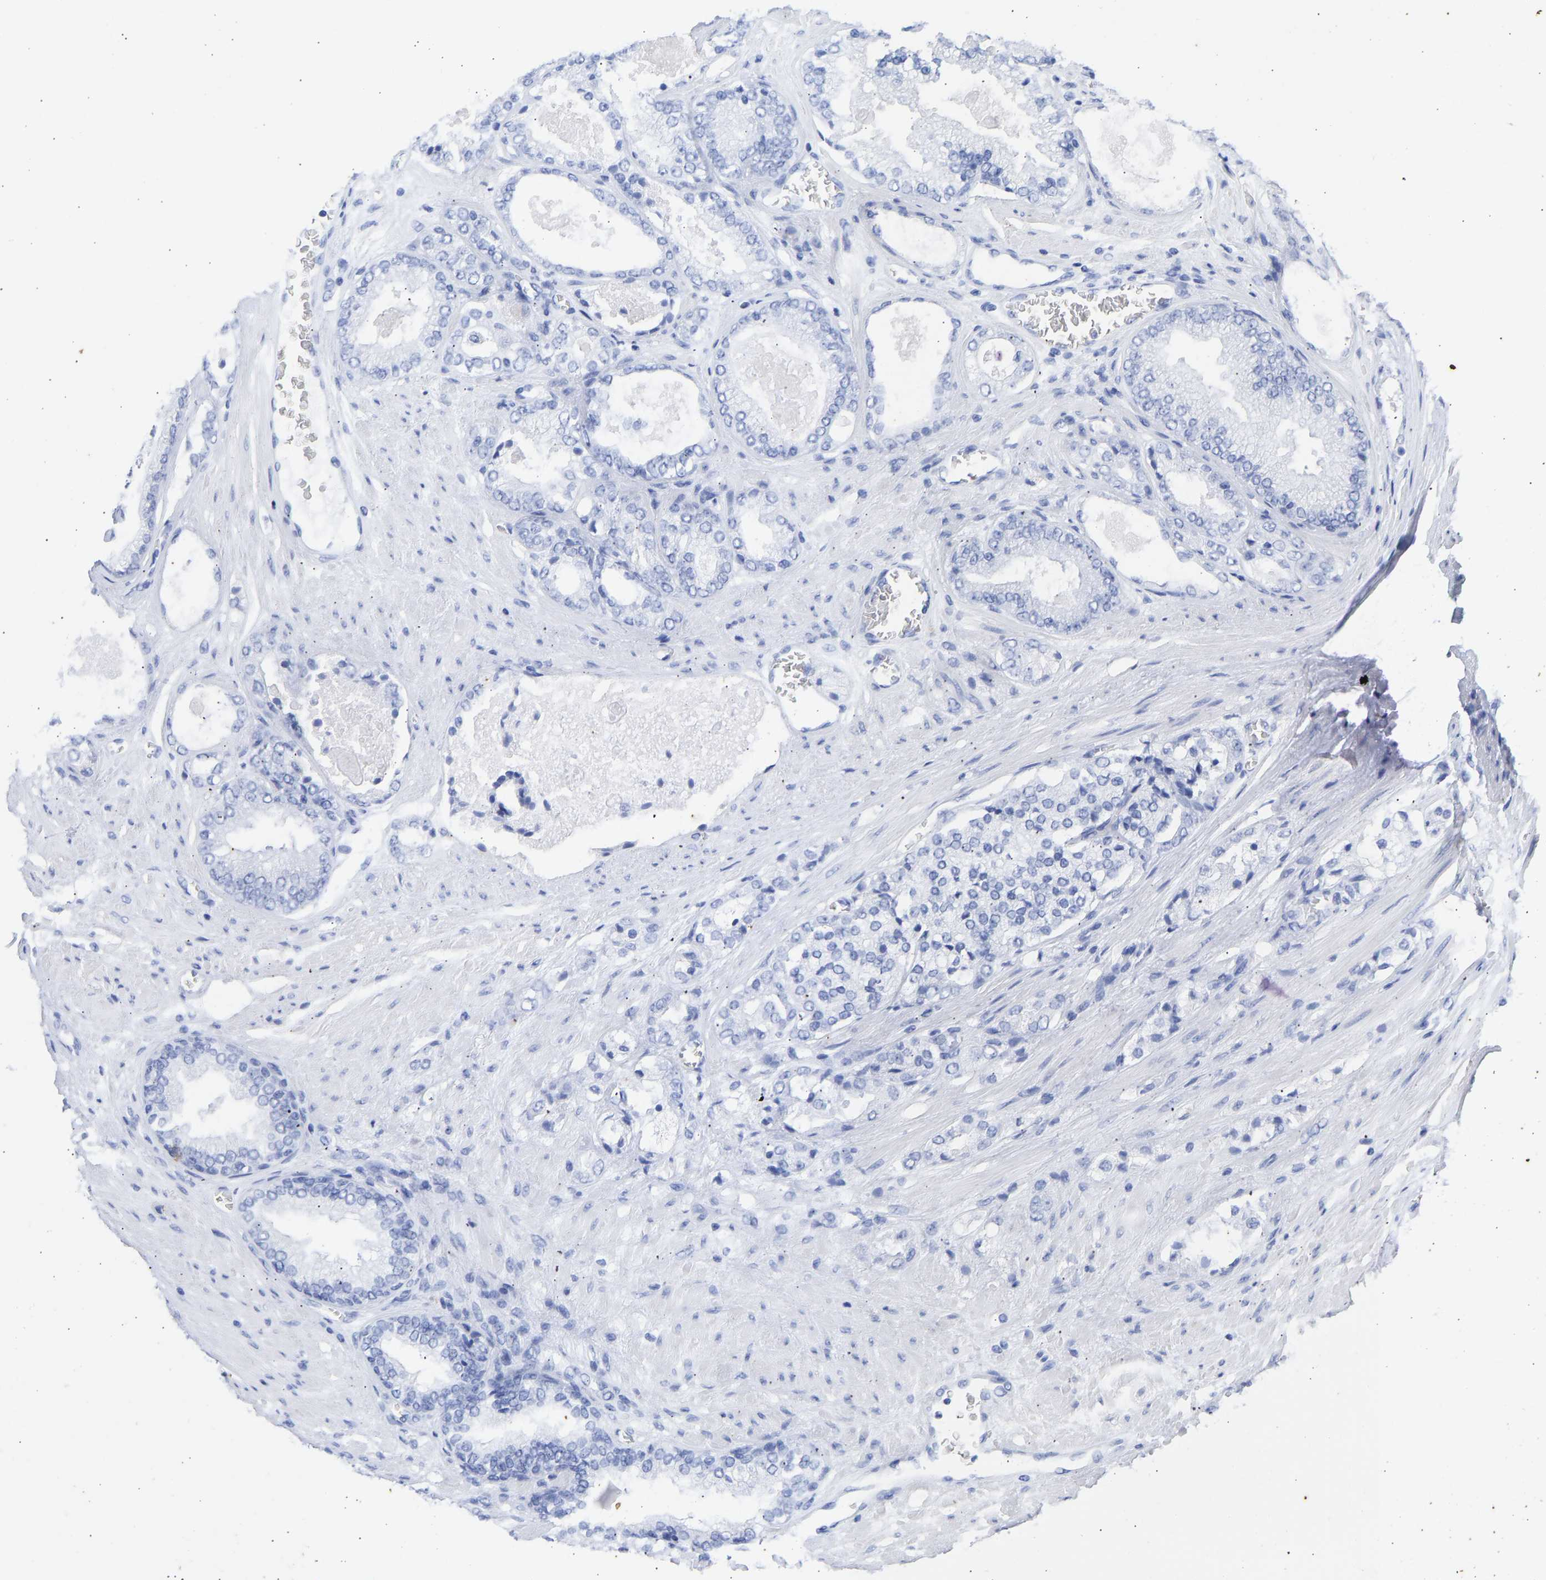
{"staining": {"intensity": "negative", "quantity": "none", "location": "none"}, "tissue": "prostate cancer", "cell_type": "Tumor cells", "image_type": "cancer", "snomed": [{"axis": "morphology", "description": "Adenocarcinoma, High grade"}, {"axis": "topography", "description": "Prostate"}], "caption": "The photomicrograph reveals no staining of tumor cells in adenocarcinoma (high-grade) (prostate). (IHC, brightfield microscopy, high magnification).", "gene": "KRT1", "patient": {"sex": "male", "age": 65}}